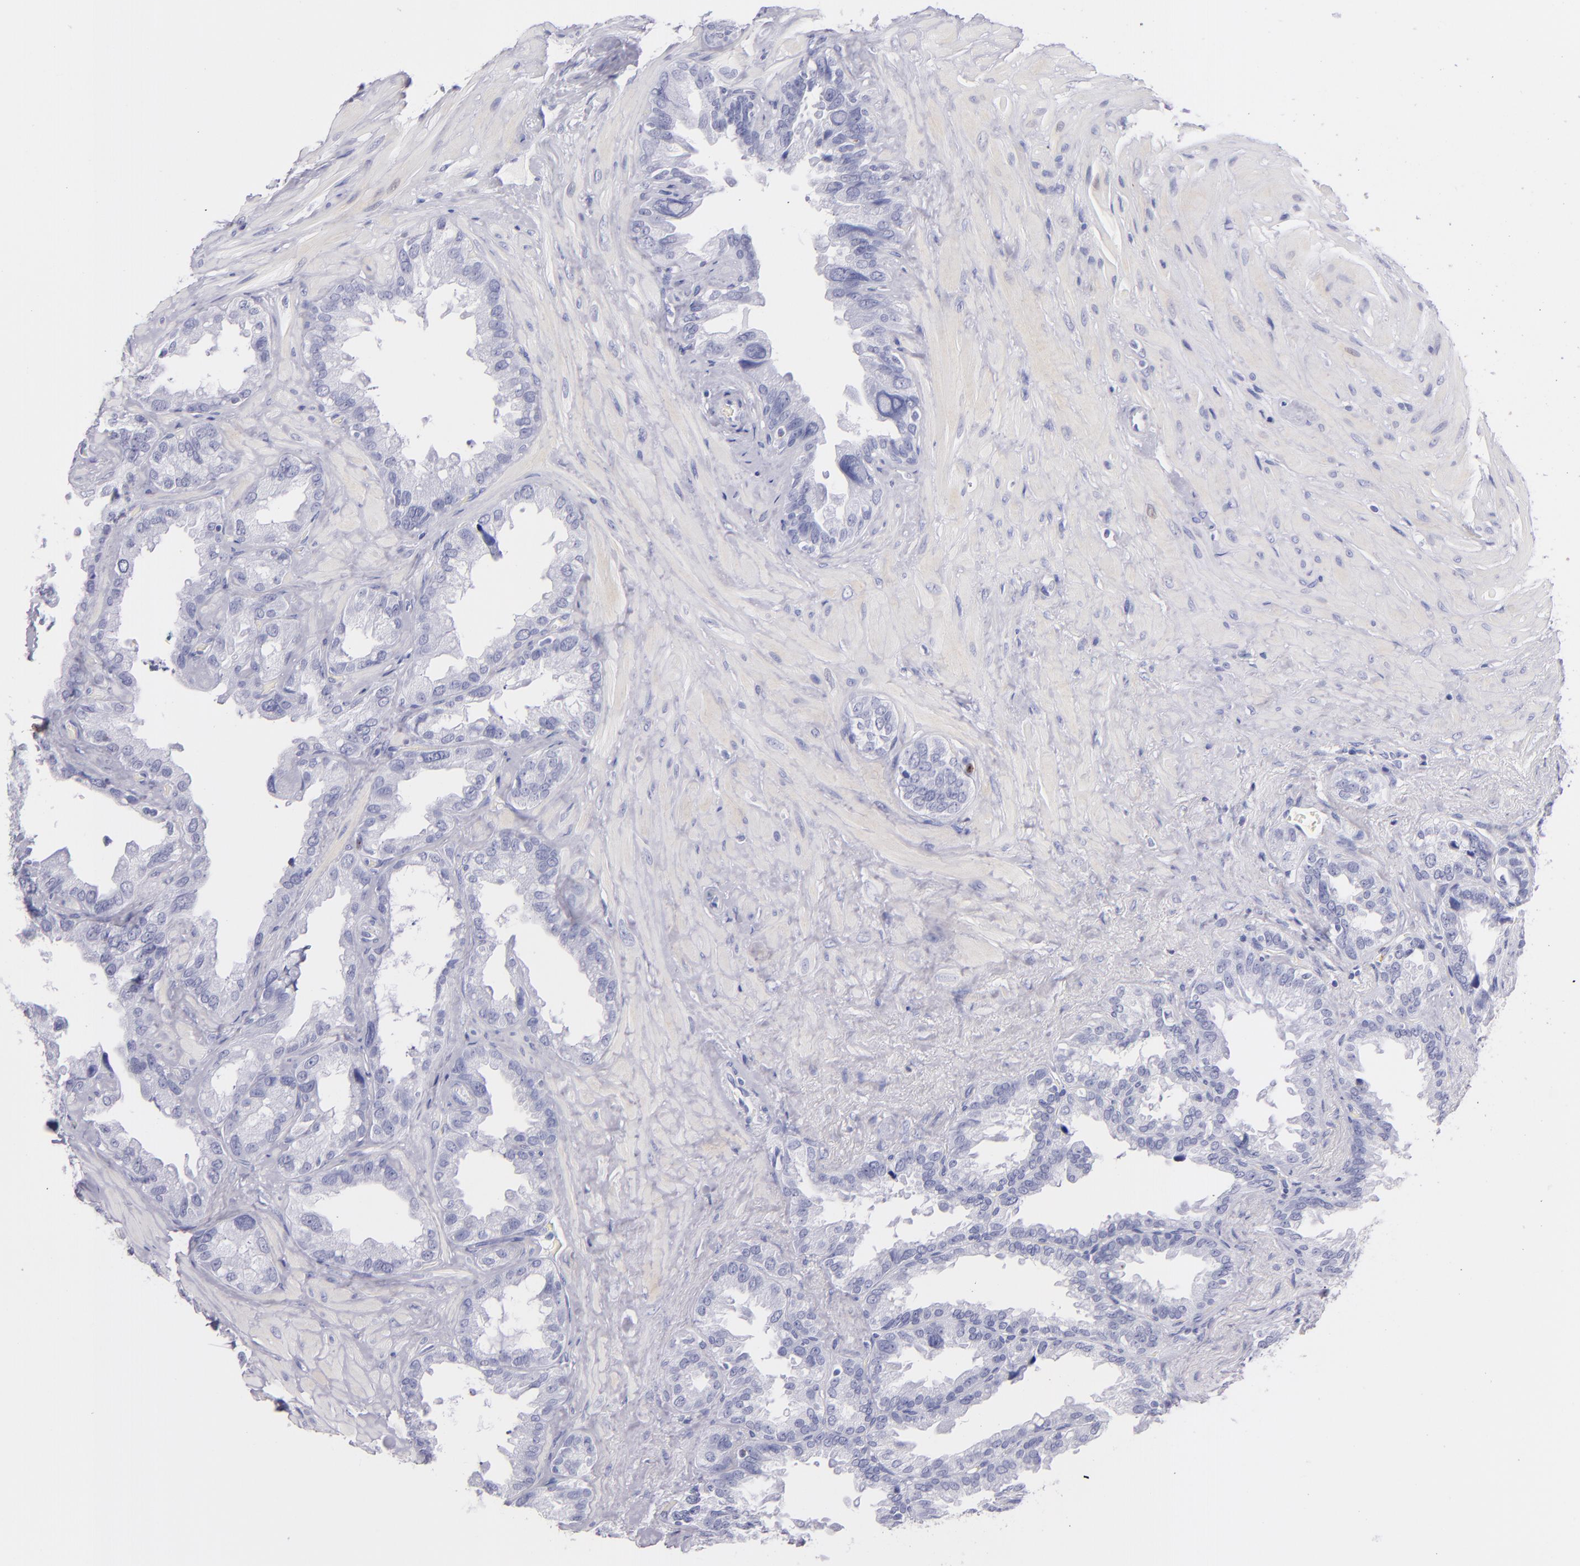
{"staining": {"intensity": "negative", "quantity": "none", "location": "none"}, "tissue": "seminal vesicle", "cell_type": "Glandular cells", "image_type": "normal", "snomed": [{"axis": "morphology", "description": "Normal tissue, NOS"}, {"axis": "topography", "description": "Prostate"}, {"axis": "topography", "description": "Seminal veicle"}], "caption": "Immunohistochemical staining of benign human seminal vesicle demonstrates no significant positivity in glandular cells. (DAB (3,3'-diaminobenzidine) IHC visualized using brightfield microscopy, high magnification).", "gene": "PRF1", "patient": {"sex": "male", "age": 63}}